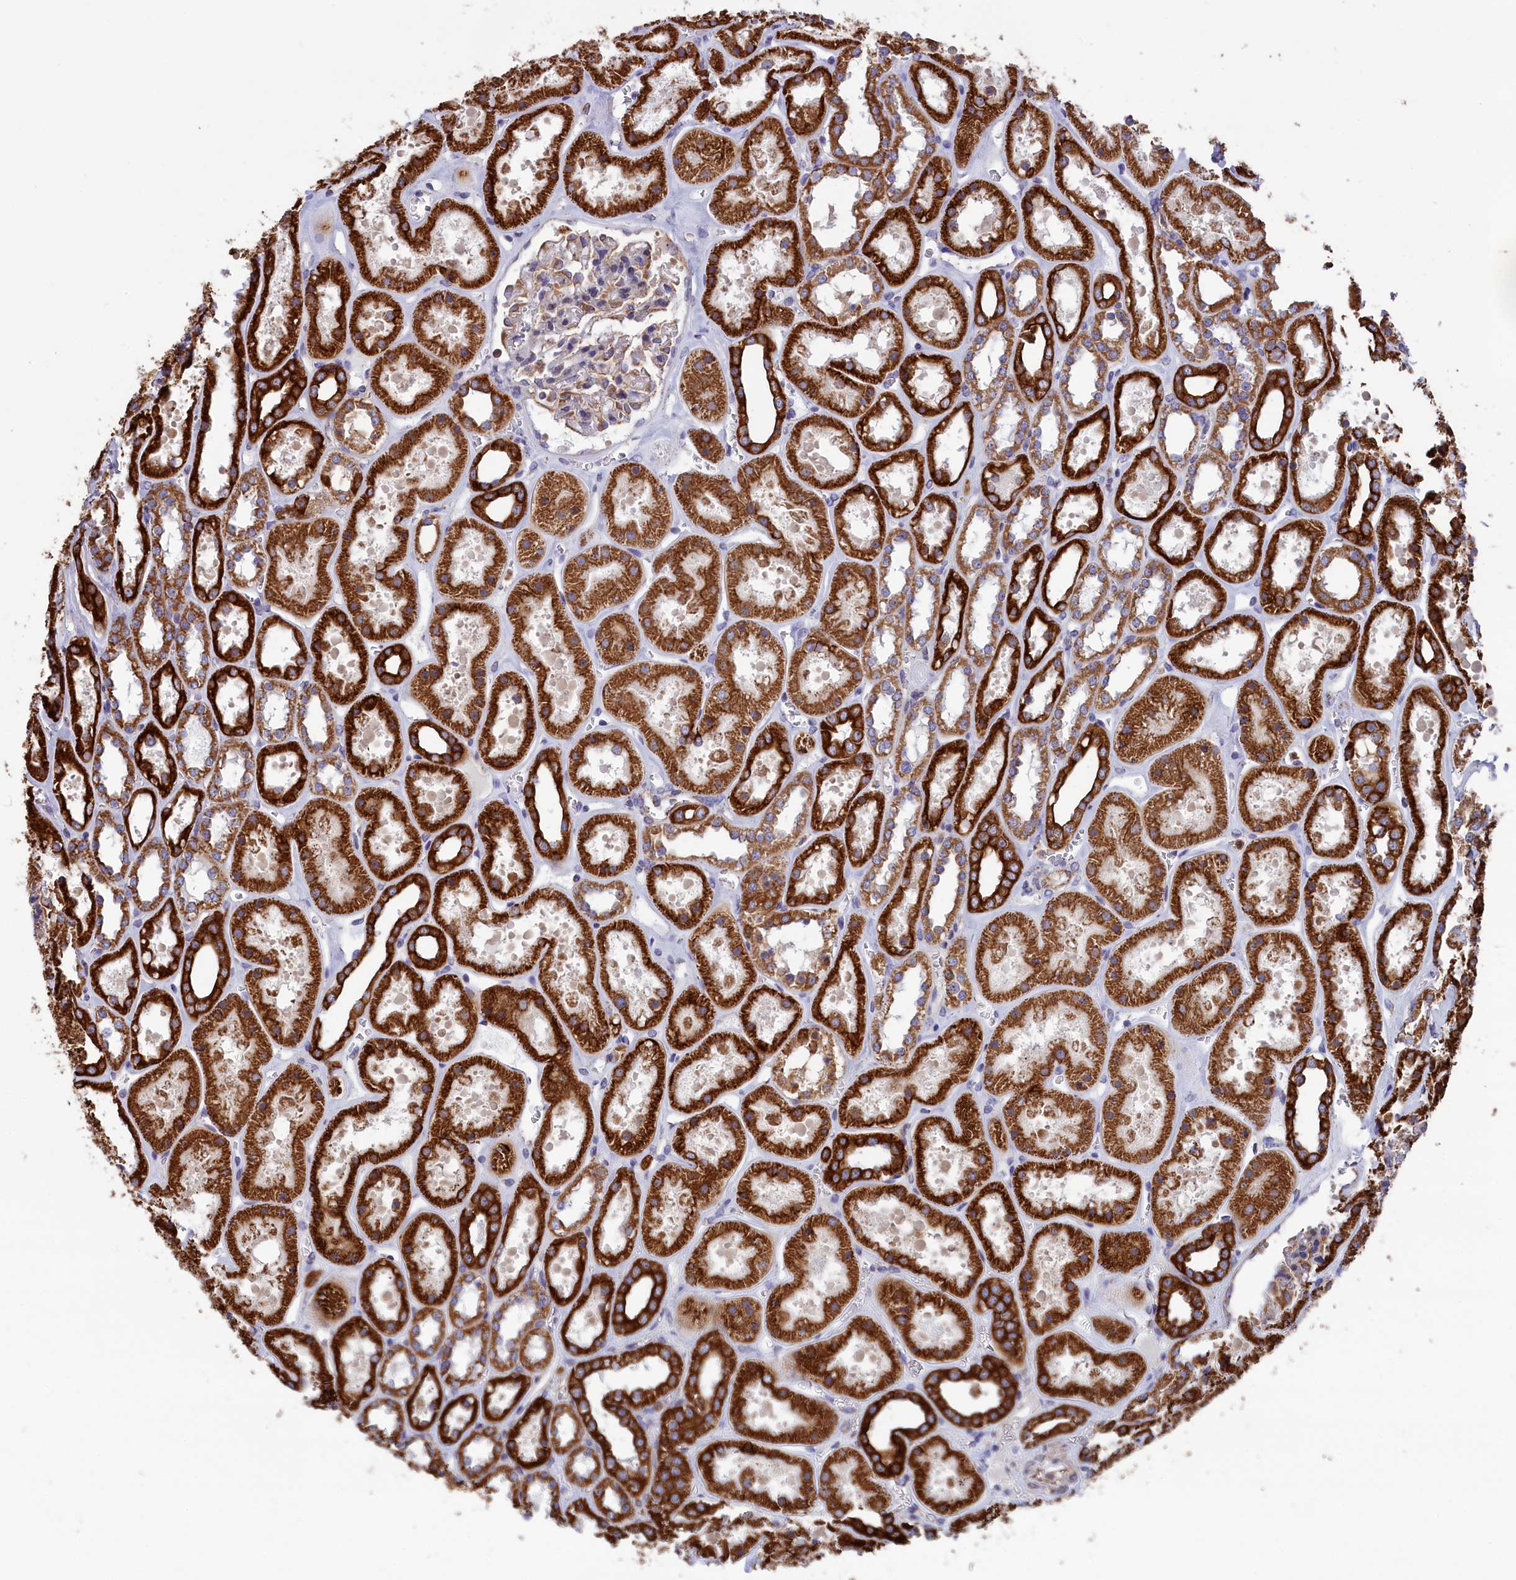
{"staining": {"intensity": "moderate", "quantity": "<25%", "location": "cytoplasmic/membranous"}, "tissue": "kidney", "cell_type": "Cells in glomeruli", "image_type": "normal", "snomed": [{"axis": "morphology", "description": "Normal tissue, NOS"}, {"axis": "topography", "description": "Kidney"}], "caption": "Immunohistochemistry (IHC) image of benign kidney: human kidney stained using immunohistochemistry (IHC) demonstrates low levels of moderate protein expression localized specifically in the cytoplasmic/membranous of cells in glomeruli, appearing as a cytoplasmic/membranous brown color.", "gene": "GATB", "patient": {"sex": "female", "age": 41}}